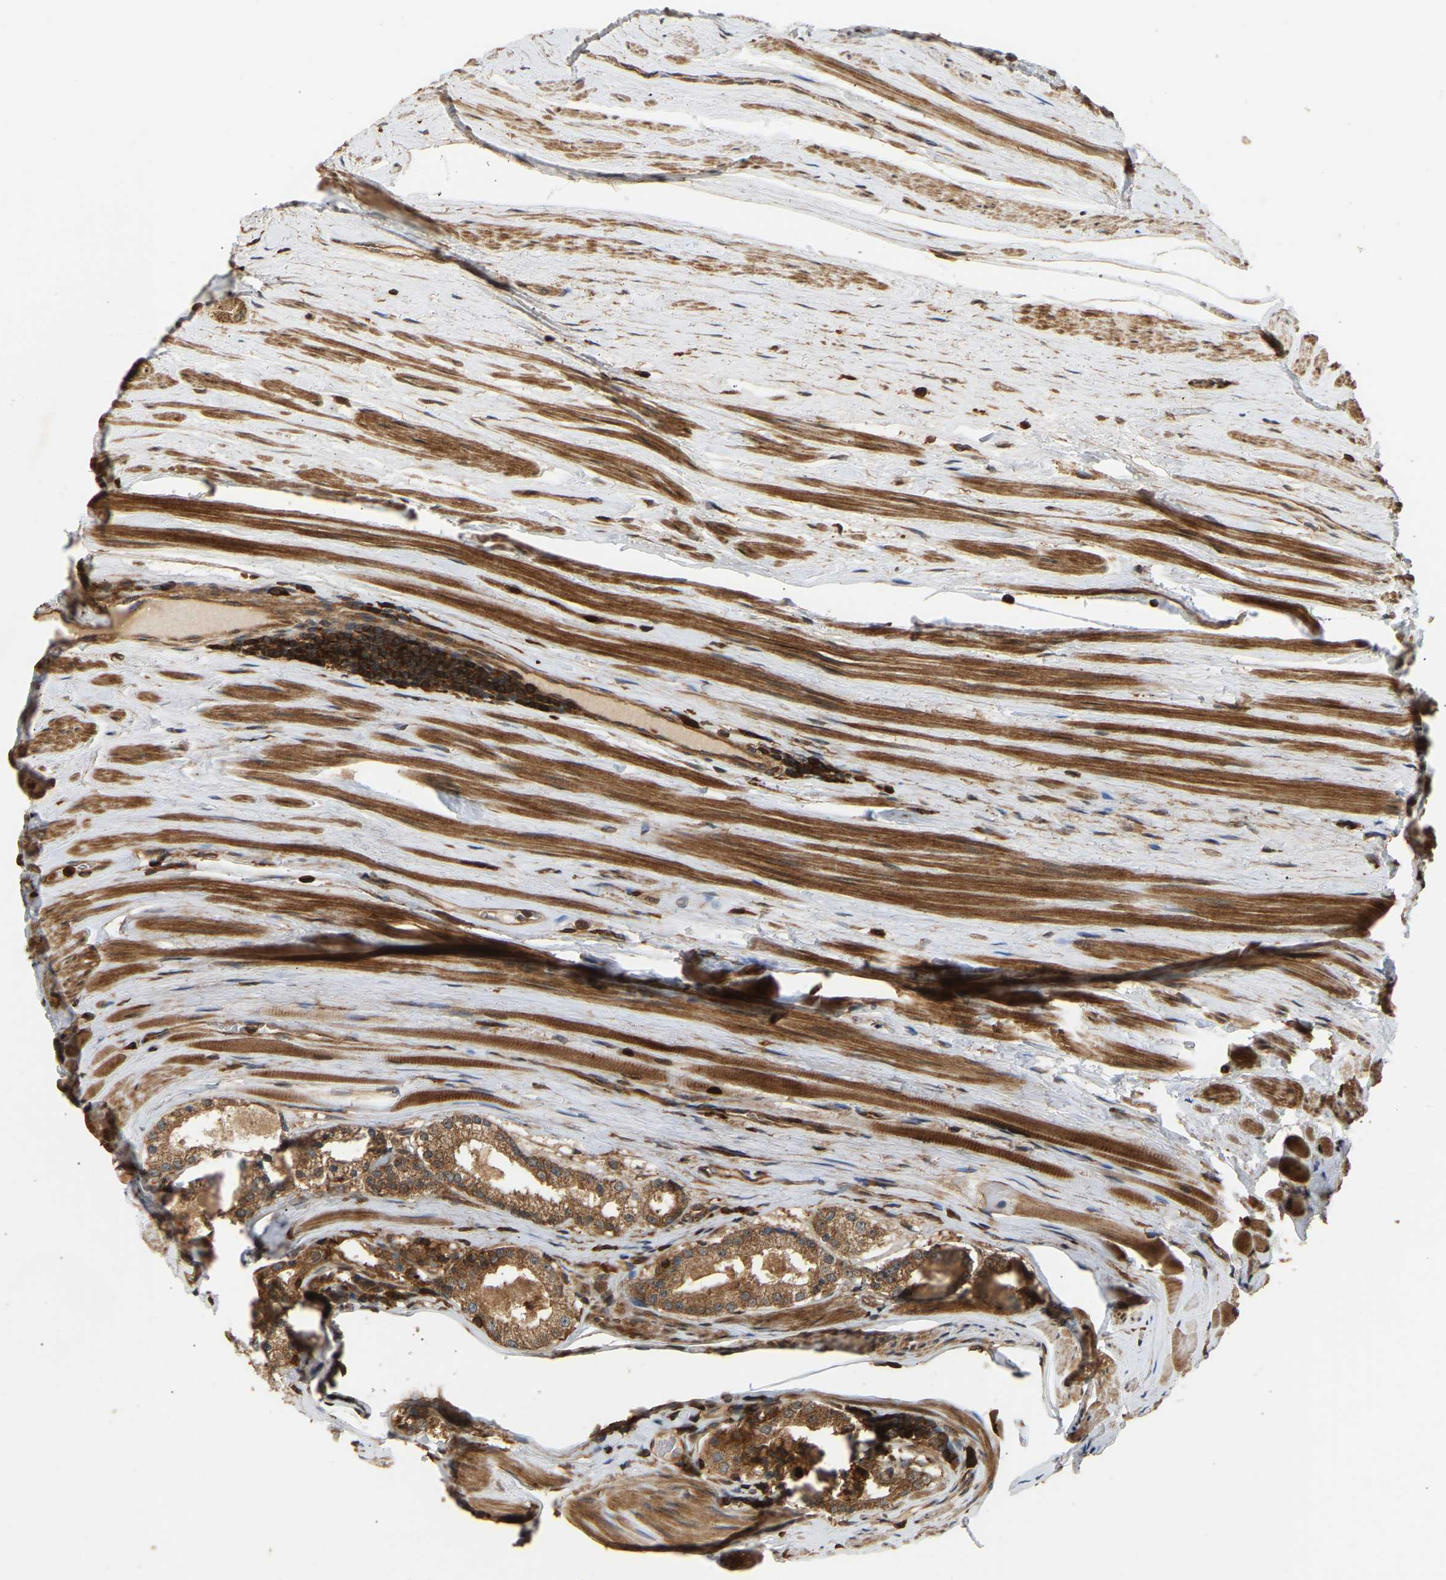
{"staining": {"intensity": "moderate", "quantity": ">75%", "location": "cytoplasmic/membranous"}, "tissue": "prostate cancer", "cell_type": "Tumor cells", "image_type": "cancer", "snomed": [{"axis": "morphology", "description": "Adenocarcinoma, Low grade"}, {"axis": "topography", "description": "Prostate"}], "caption": "About >75% of tumor cells in human prostate cancer (low-grade adenocarcinoma) reveal moderate cytoplasmic/membranous protein staining as visualized by brown immunohistochemical staining.", "gene": "GOPC", "patient": {"sex": "male", "age": 63}}